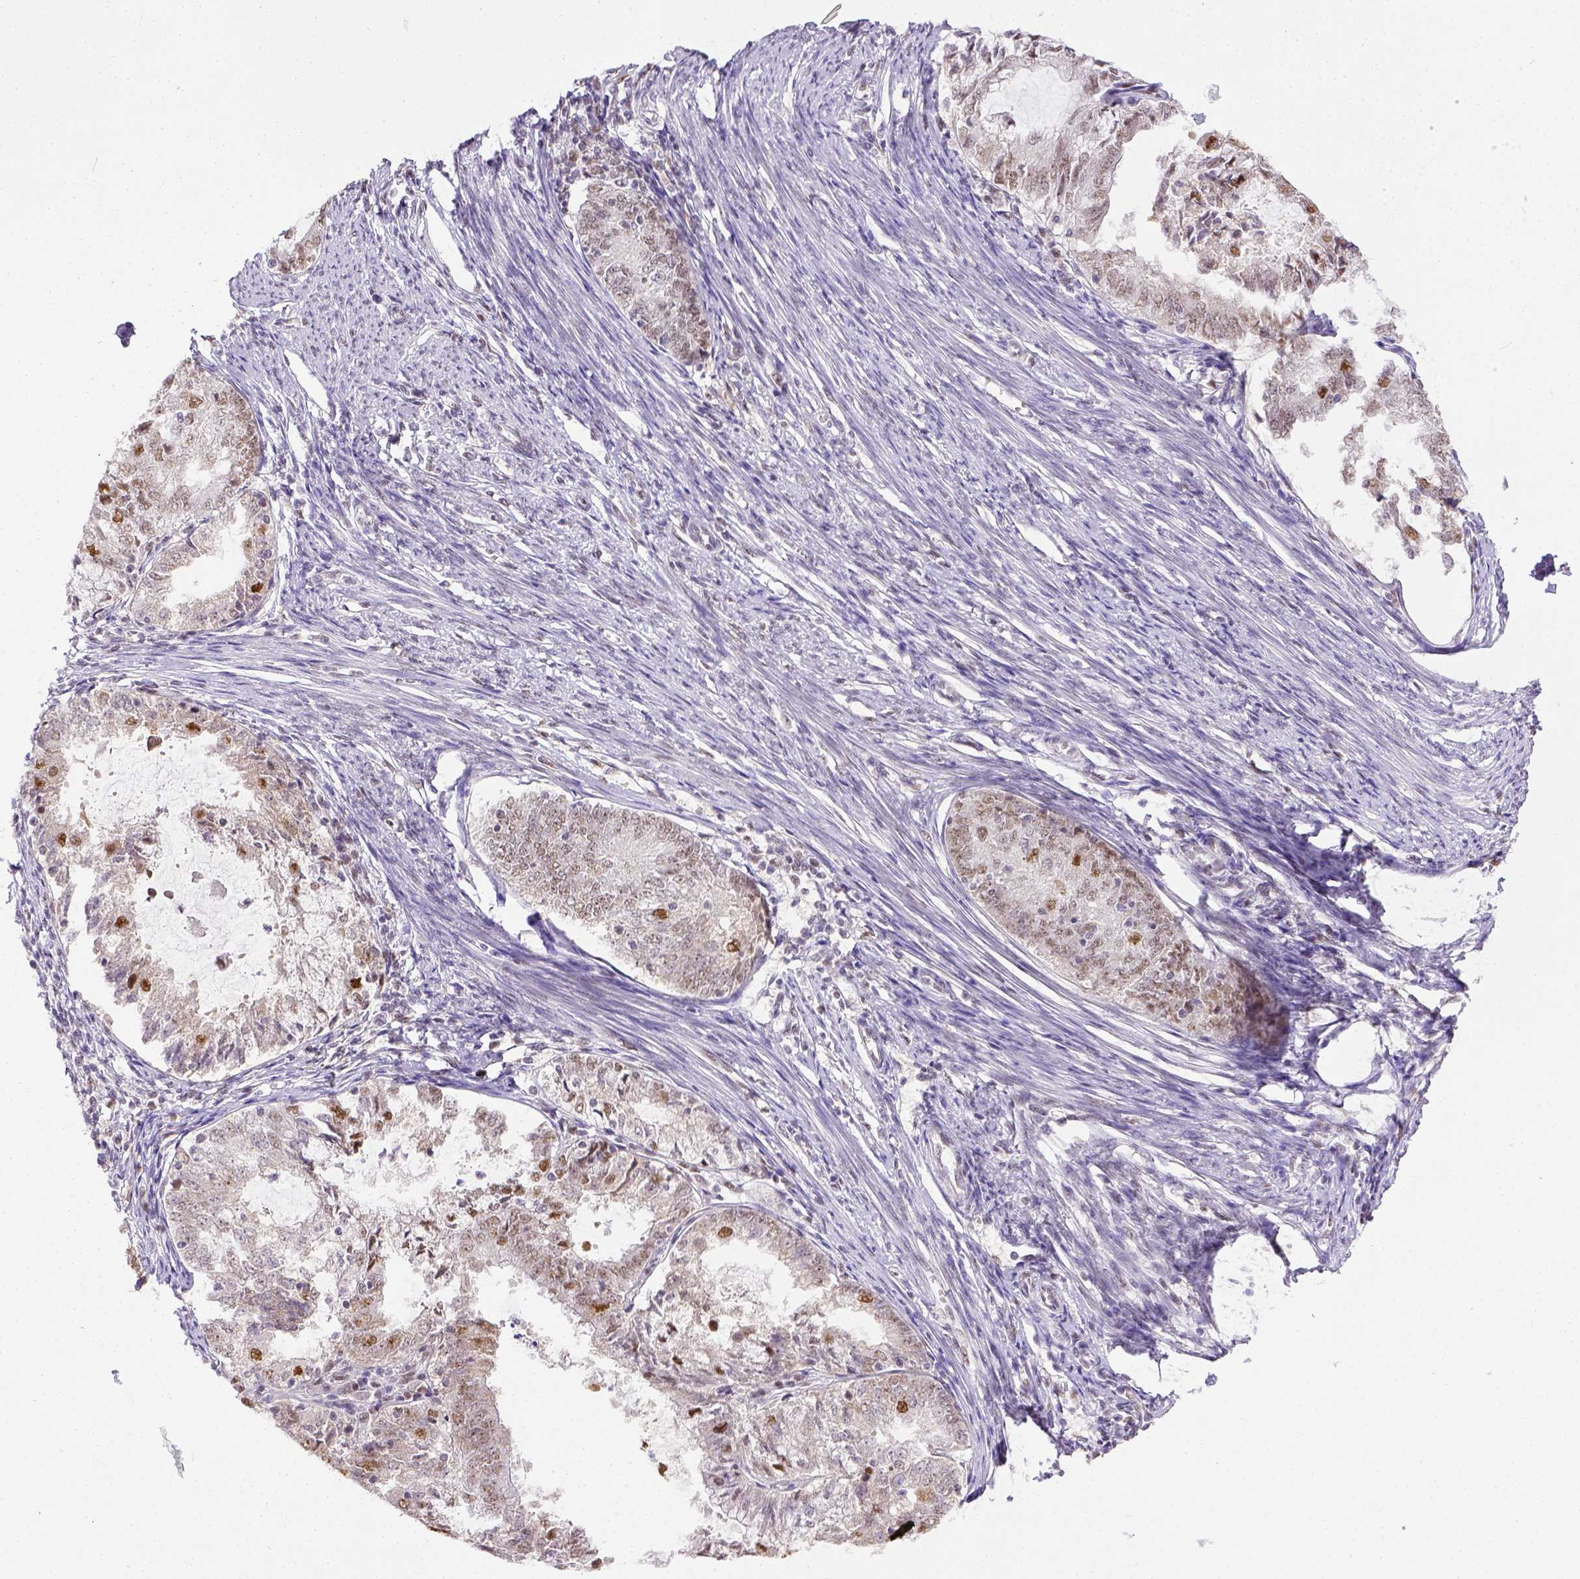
{"staining": {"intensity": "weak", "quantity": ">75%", "location": "nuclear"}, "tissue": "endometrial cancer", "cell_type": "Tumor cells", "image_type": "cancer", "snomed": [{"axis": "morphology", "description": "Adenocarcinoma, NOS"}, {"axis": "topography", "description": "Endometrium"}], "caption": "Protein positivity by immunohistochemistry (IHC) shows weak nuclear positivity in about >75% of tumor cells in endometrial cancer (adenocarcinoma).", "gene": "ERCC1", "patient": {"sex": "female", "age": 57}}